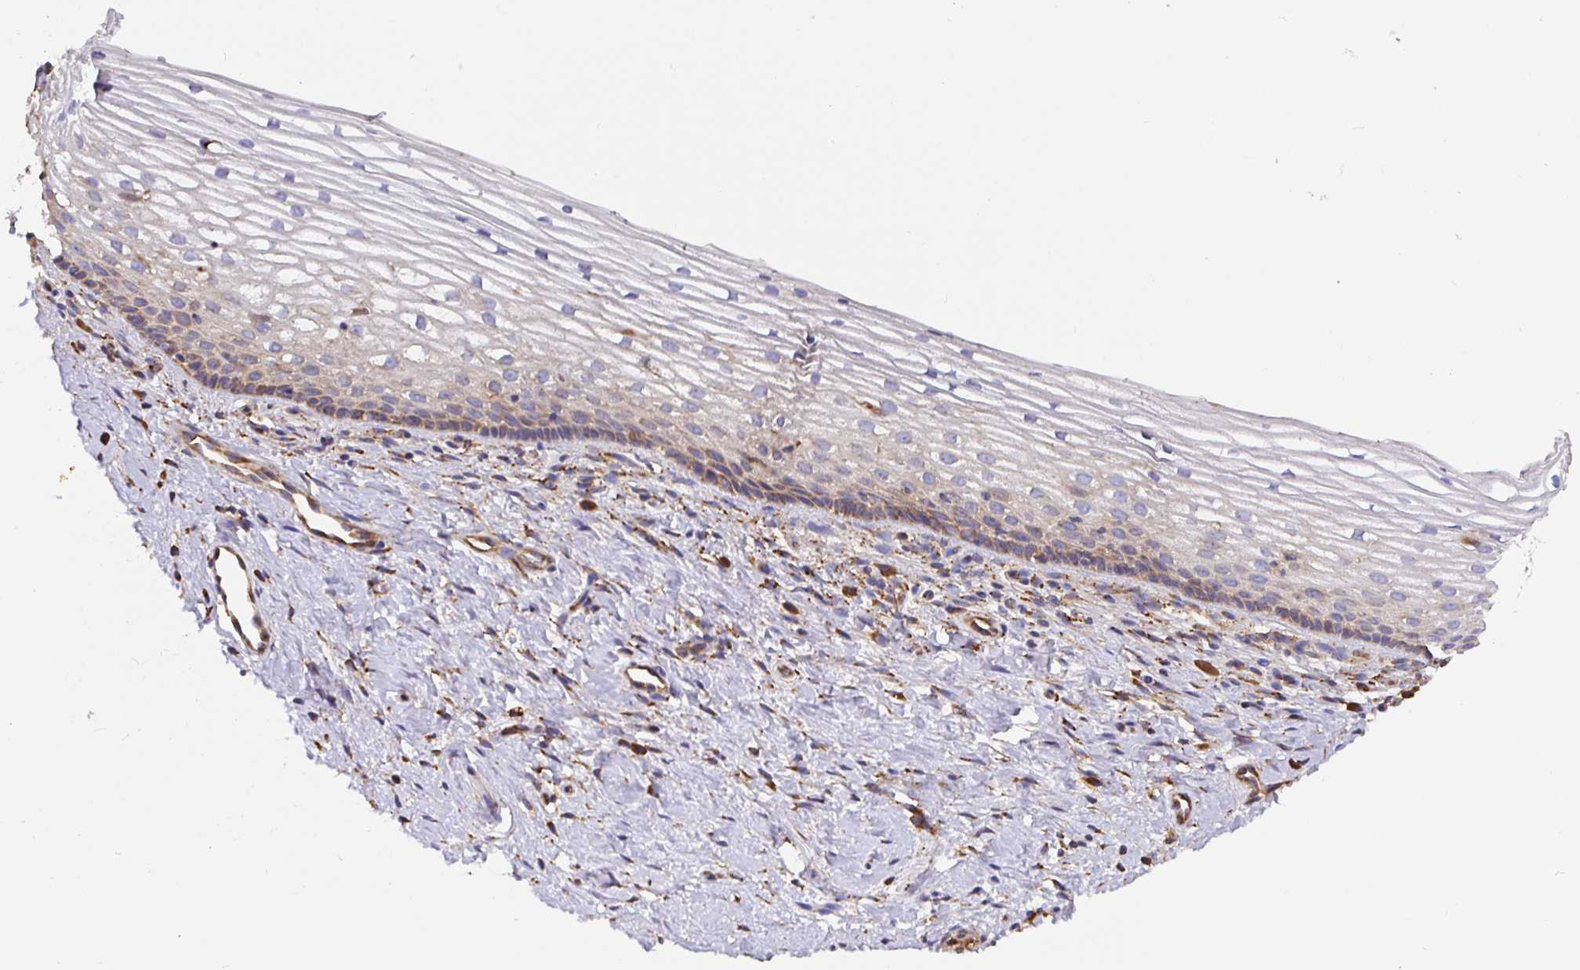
{"staining": {"intensity": "weak", "quantity": "<25%", "location": "cytoplasmic/membranous"}, "tissue": "vagina", "cell_type": "Squamous epithelial cells", "image_type": "normal", "snomed": [{"axis": "morphology", "description": "Normal tissue, NOS"}, {"axis": "topography", "description": "Vagina"}], "caption": "Immunohistochemistry (IHC) of benign human vagina reveals no expression in squamous epithelial cells. Brightfield microscopy of immunohistochemistry (IHC) stained with DAB (brown) and hematoxylin (blue), captured at high magnification.", "gene": "MAOA", "patient": {"sex": "female", "age": 51}}